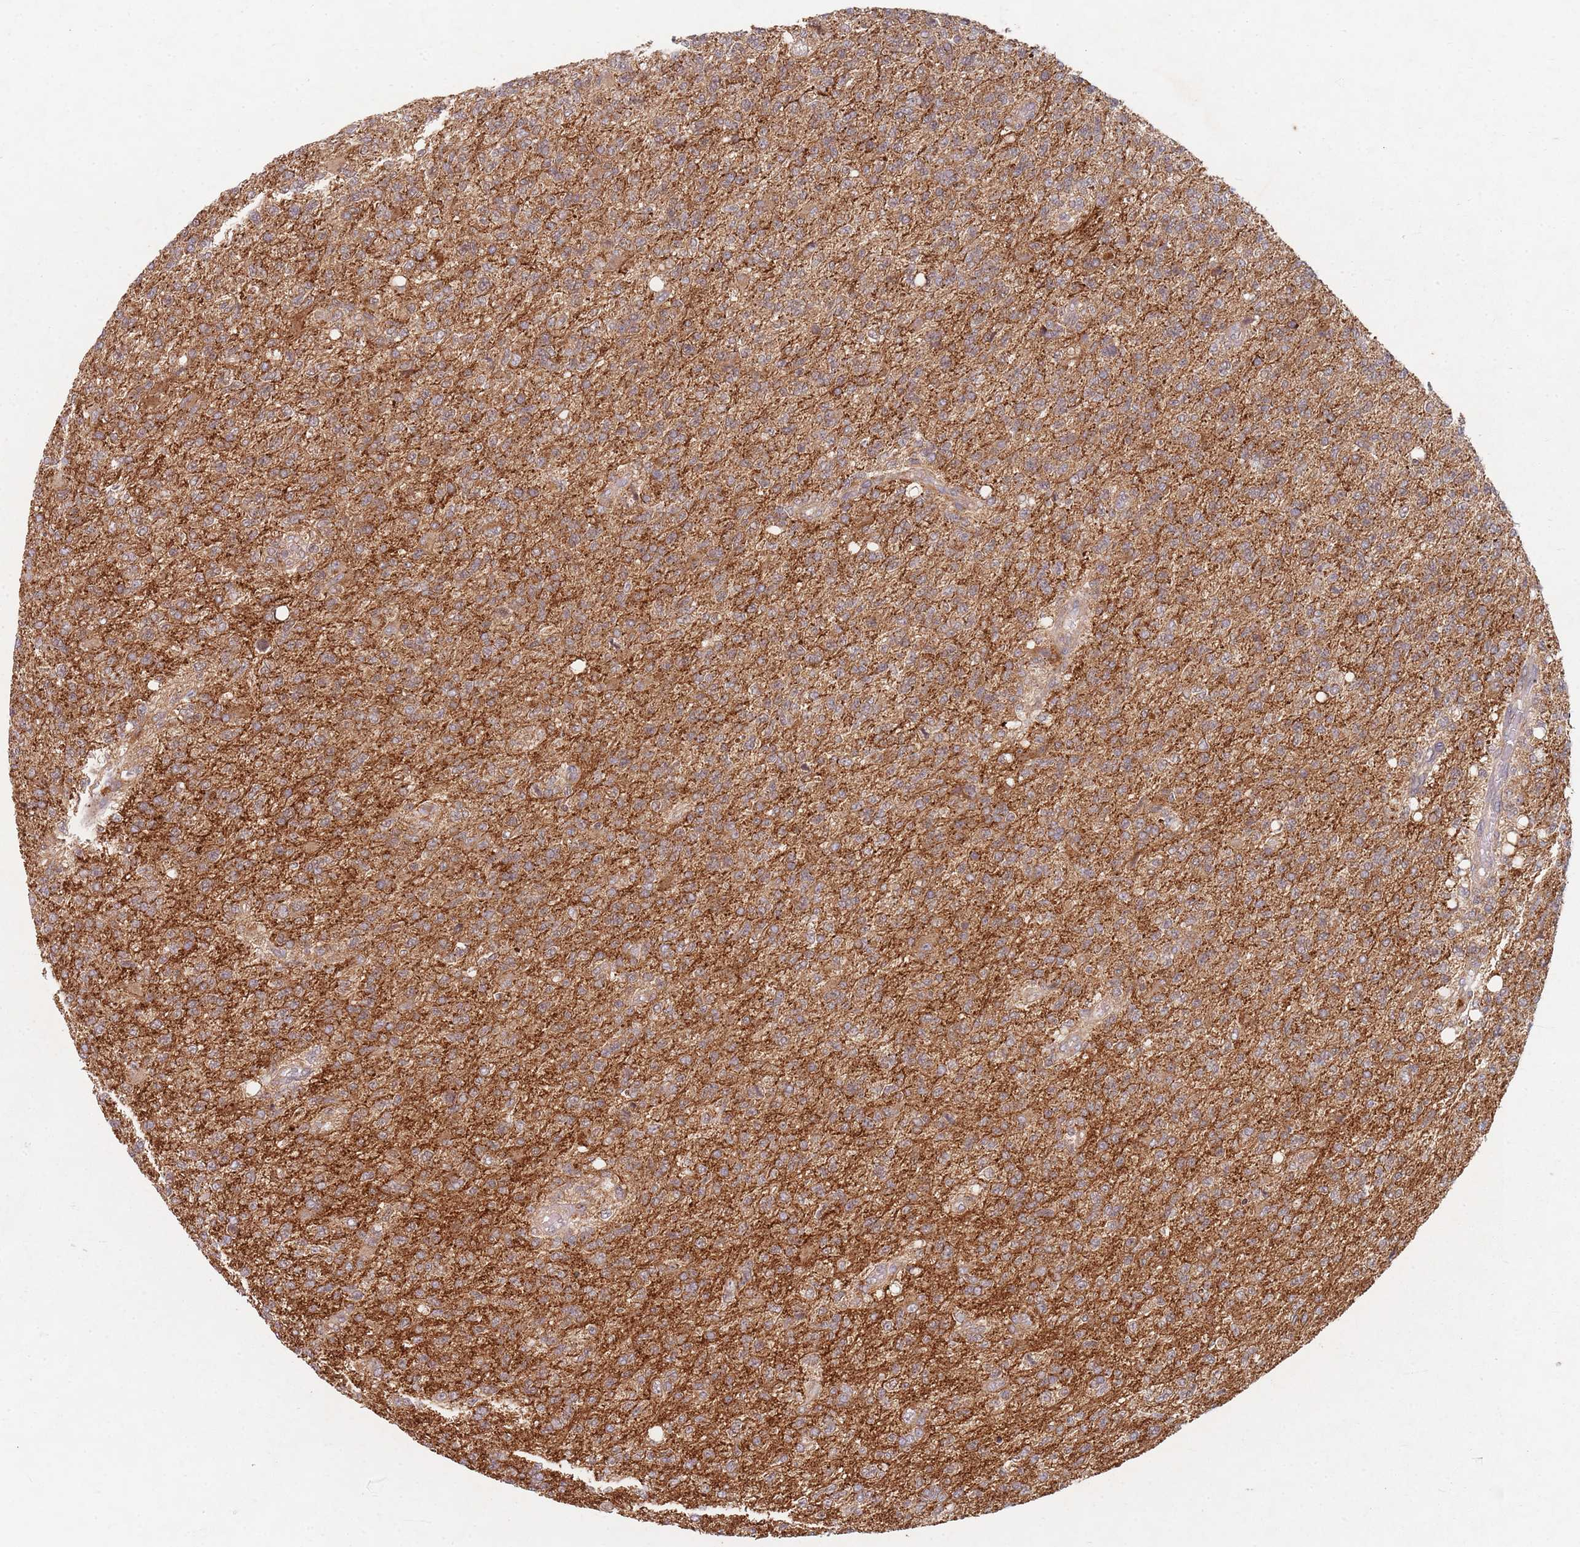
{"staining": {"intensity": "moderate", "quantity": ">75%", "location": "cytoplasmic/membranous"}, "tissue": "glioma", "cell_type": "Tumor cells", "image_type": "cancer", "snomed": [{"axis": "morphology", "description": "Glioma, malignant, High grade"}, {"axis": "topography", "description": "Brain"}], "caption": "Immunohistochemistry of human glioma displays medium levels of moderate cytoplasmic/membranous expression in approximately >75% of tumor cells. The staining was performed using DAB (3,3'-diaminobenzidine), with brown indicating positive protein expression. Nuclei are stained blue with hematoxylin.", "gene": "RADX", "patient": {"sex": "male", "age": 56}}